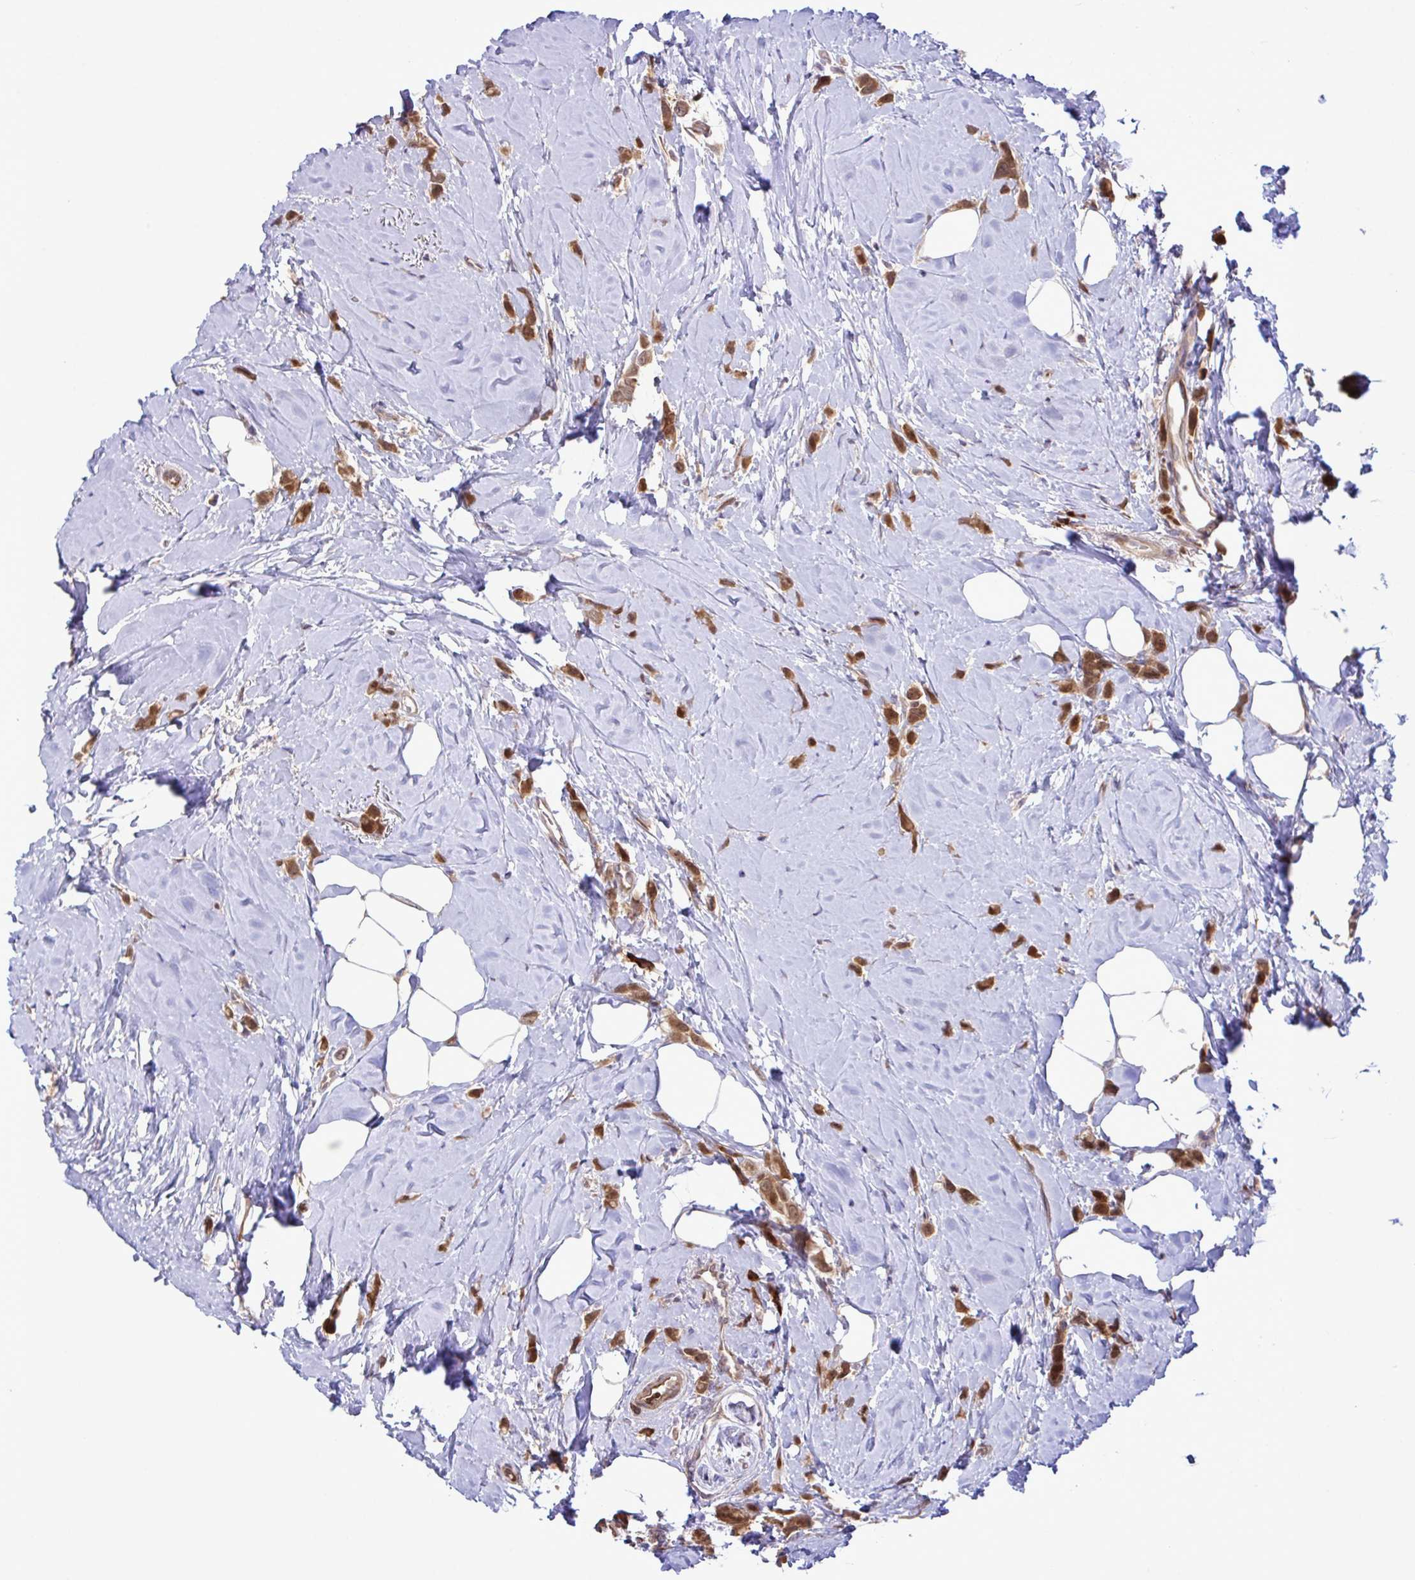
{"staining": {"intensity": "strong", "quantity": ">75%", "location": "cytoplasmic/membranous,nuclear"}, "tissue": "breast cancer", "cell_type": "Tumor cells", "image_type": "cancer", "snomed": [{"axis": "morphology", "description": "Lobular carcinoma"}, {"axis": "topography", "description": "Breast"}], "caption": "Immunohistochemical staining of human breast cancer (lobular carcinoma) shows strong cytoplasmic/membranous and nuclear protein expression in about >75% of tumor cells.", "gene": "CMPK1", "patient": {"sex": "female", "age": 66}}